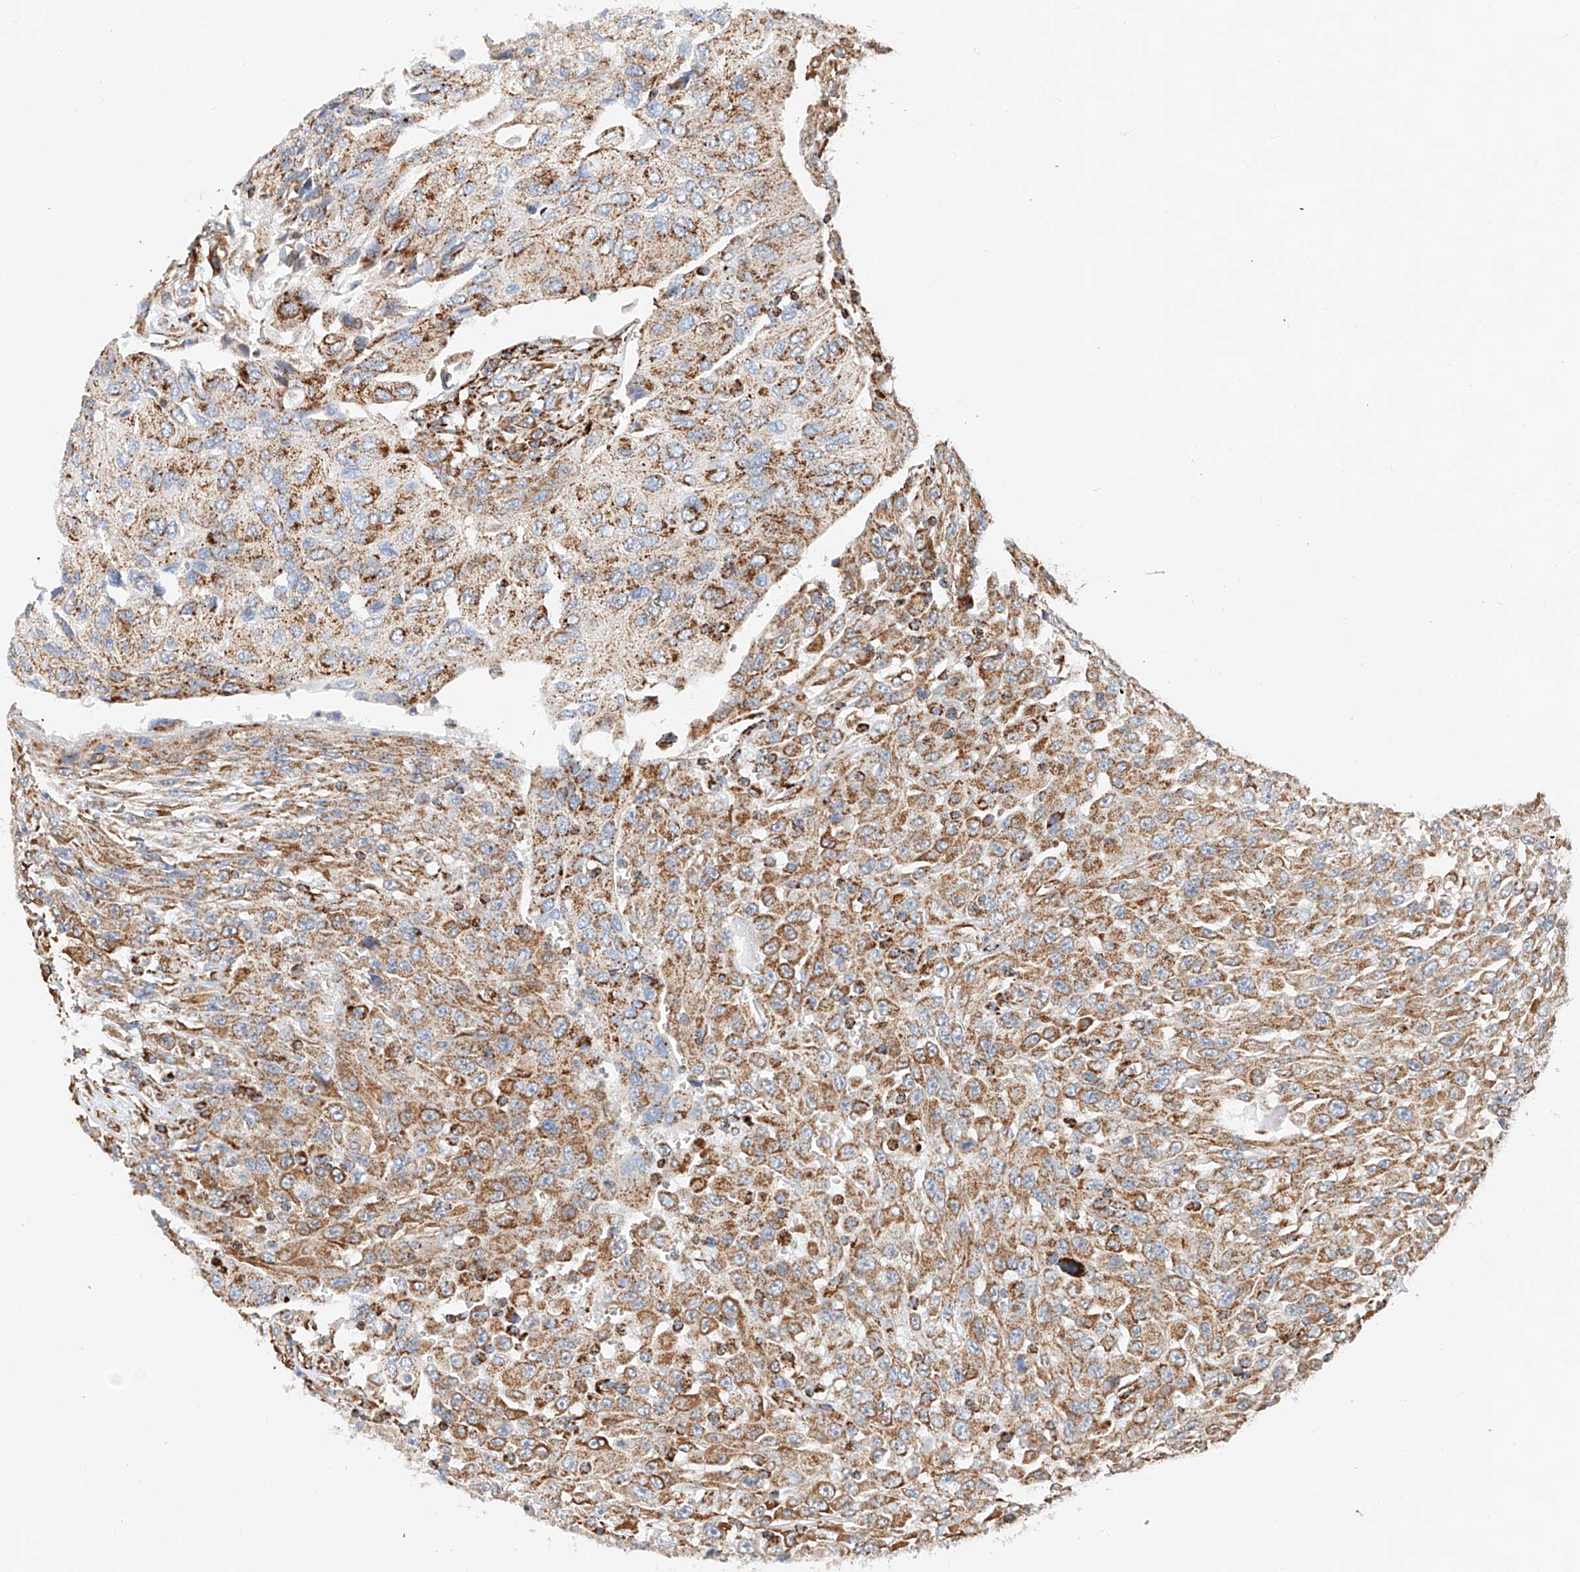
{"staining": {"intensity": "moderate", "quantity": ">75%", "location": "cytoplasmic/membranous"}, "tissue": "urothelial cancer", "cell_type": "Tumor cells", "image_type": "cancer", "snomed": [{"axis": "morphology", "description": "Urothelial carcinoma, High grade"}, {"axis": "topography", "description": "Urinary bladder"}], "caption": "Immunohistochemical staining of urothelial carcinoma (high-grade) demonstrates medium levels of moderate cytoplasmic/membranous protein expression in approximately >75% of tumor cells.", "gene": "NDUFV3", "patient": {"sex": "male", "age": 66}}